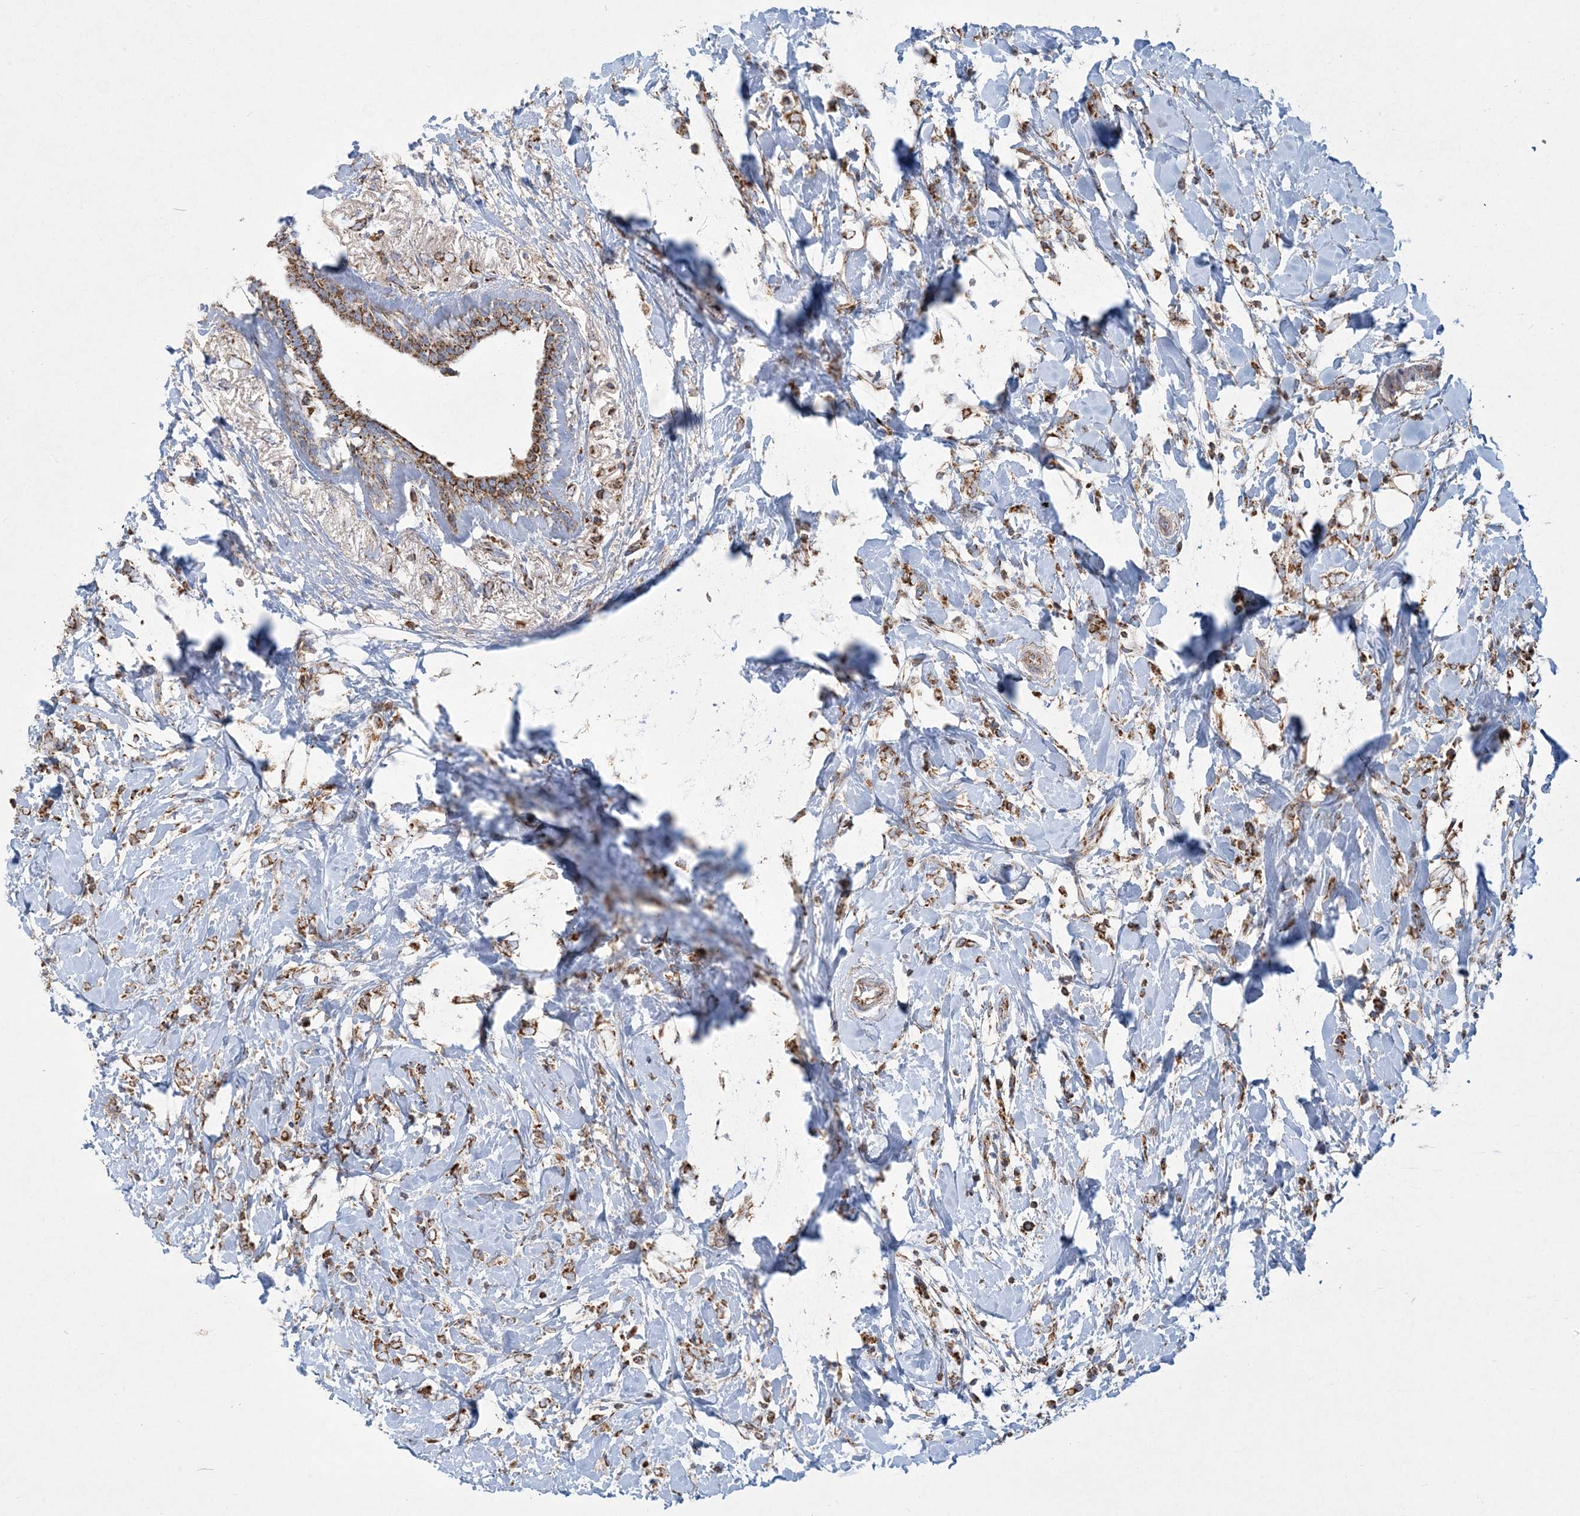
{"staining": {"intensity": "moderate", "quantity": ">75%", "location": "cytoplasmic/membranous"}, "tissue": "breast cancer", "cell_type": "Tumor cells", "image_type": "cancer", "snomed": [{"axis": "morphology", "description": "Normal tissue, NOS"}, {"axis": "morphology", "description": "Lobular carcinoma"}, {"axis": "topography", "description": "Breast"}], "caption": "Protein expression analysis of lobular carcinoma (breast) exhibits moderate cytoplasmic/membranous staining in approximately >75% of tumor cells.", "gene": "BEND4", "patient": {"sex": "female", "age": 47}}